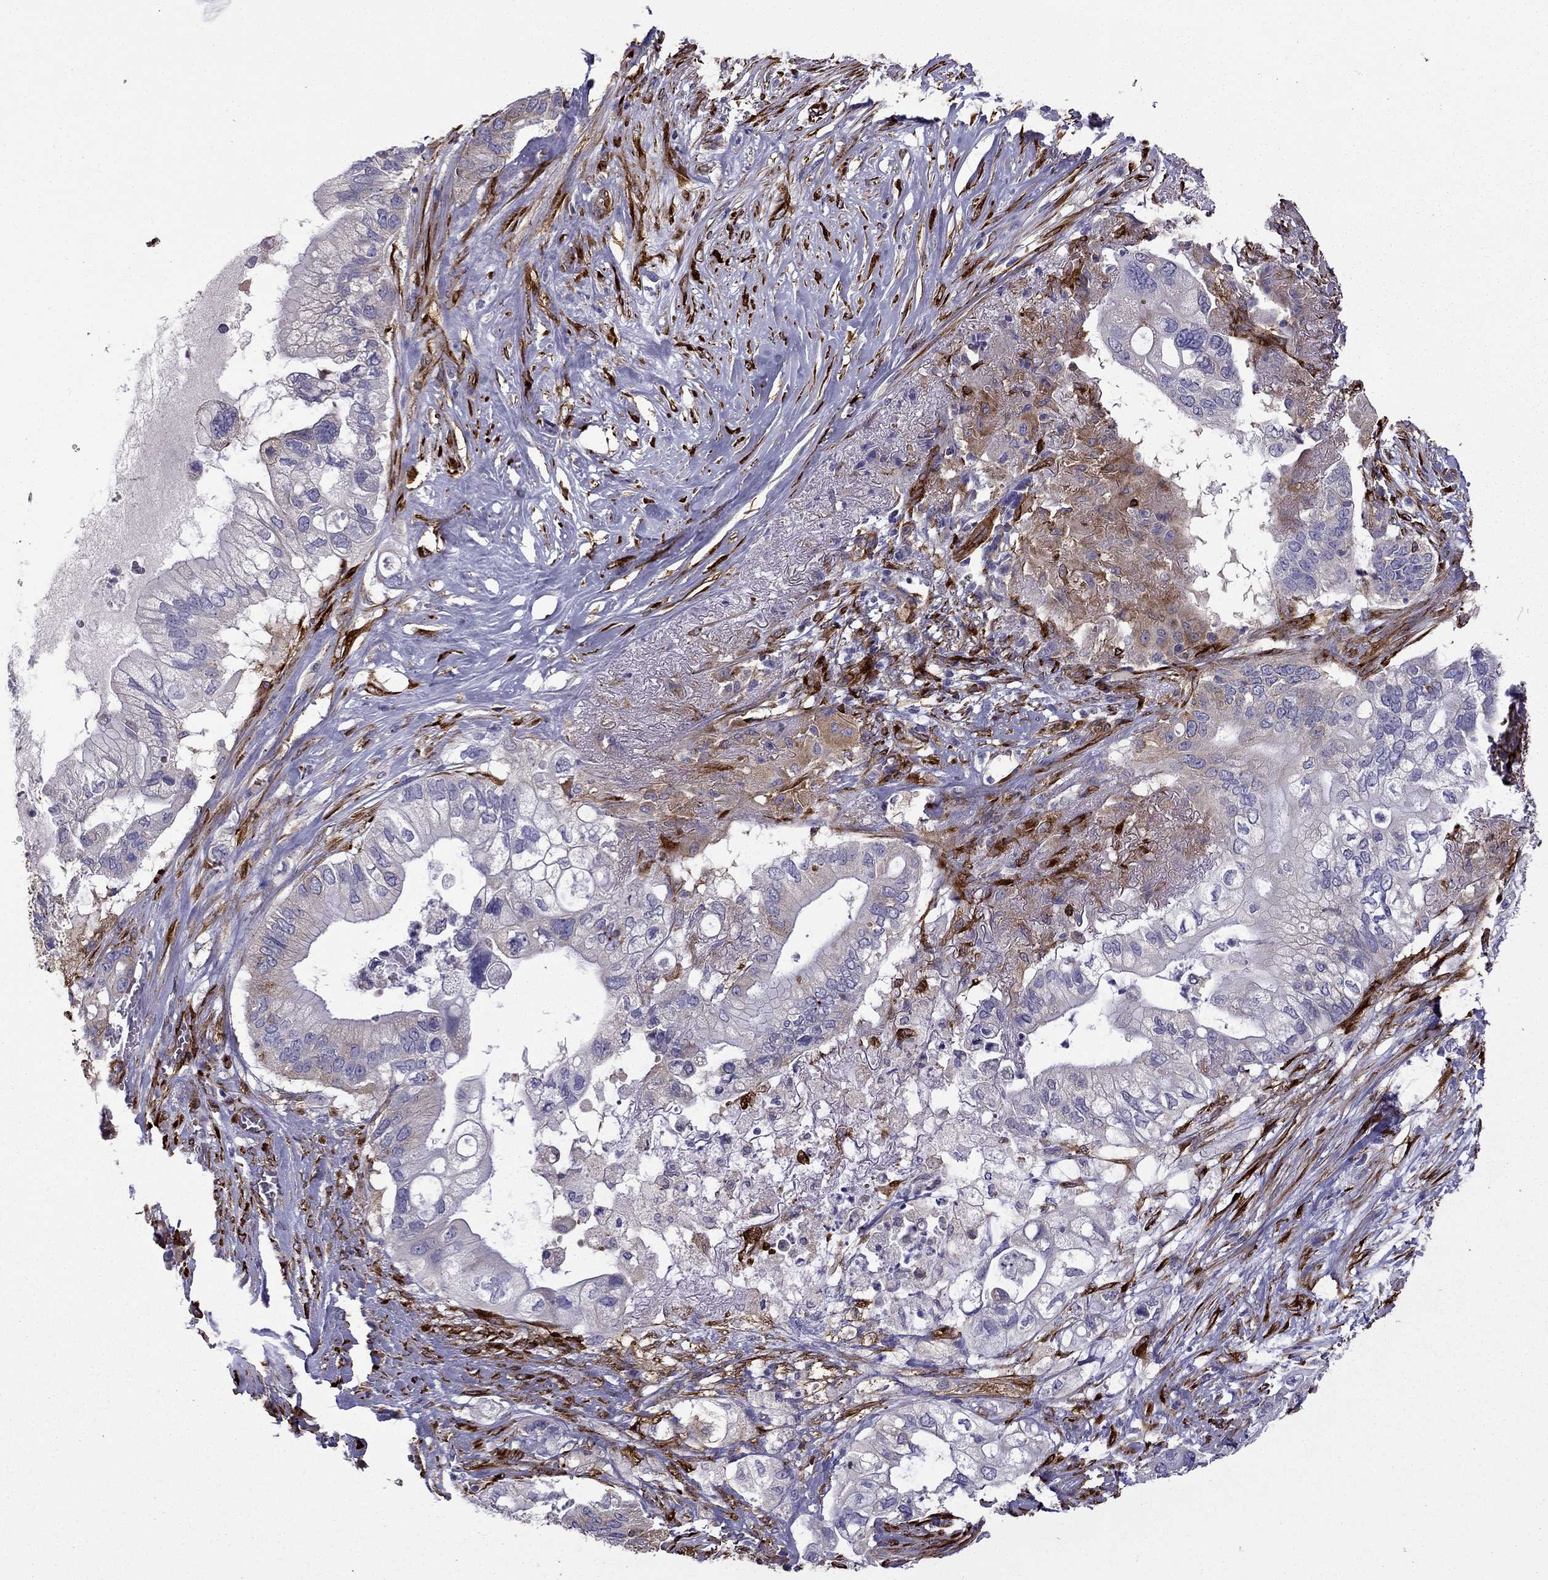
{"staining": {"intensity": "moderate", "quantity": "<25%", "location": "cytoplasmic/membranous"}, "tissue": "pancreatic cancer", "cell_type": "Tumor cells", "image_type": "cancer", "snomed": [{"axis": "morphology", "description": "Adenocarcinoma, NOS"}, {"axis": "topography", "description": "Pancreas"}], "caption": "Brown immunohistochemical staining in human adenocarcinoma (pancreatic) shows moderate cytoplasmic/membranous expression in approximately <25% of tumor cells.", "gene": "MAP4", "patient": {"sex": "female", "age": 72}}